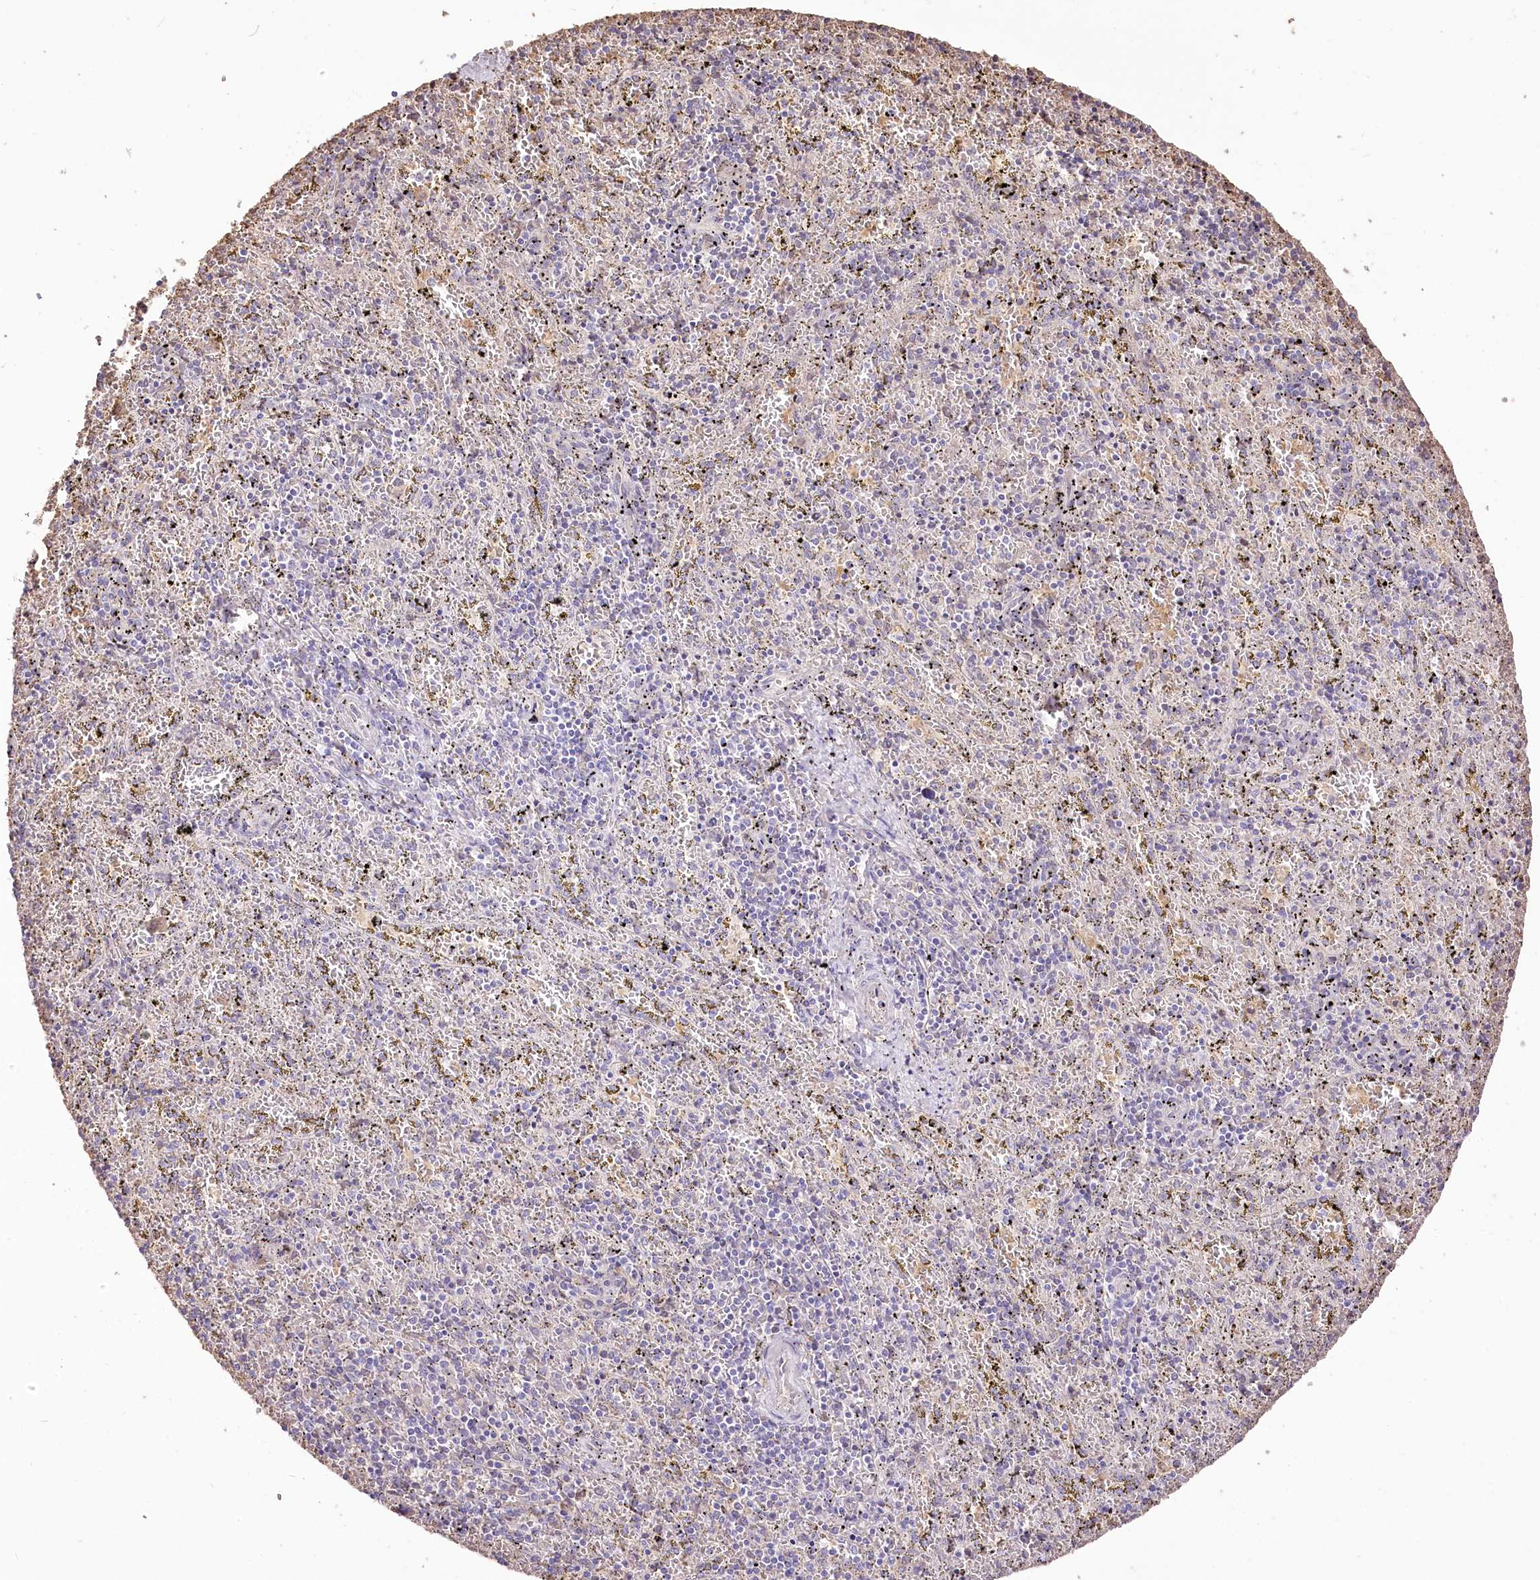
{"staining": {"intensity": "negative", "quantity": "none", "location": "none"}, "tissue": "spleen", "cell_type": "Cells in red pulp", "image_type": "normal", "snomed": [{"axis": "morphology", "description": "Normal tissue, NOS"}, {"axis": "topography", "description": "Spleen"}], "caption": "Spleen was stained to show a protein in brown. There is no significant staining in cells in red pulp. (DAB immunohistochemistry (IHC) visualized using brightfield microscopy, high magnification).", "gene": "R3HDM2", "patient": {"sex": "male", "age": 11}}